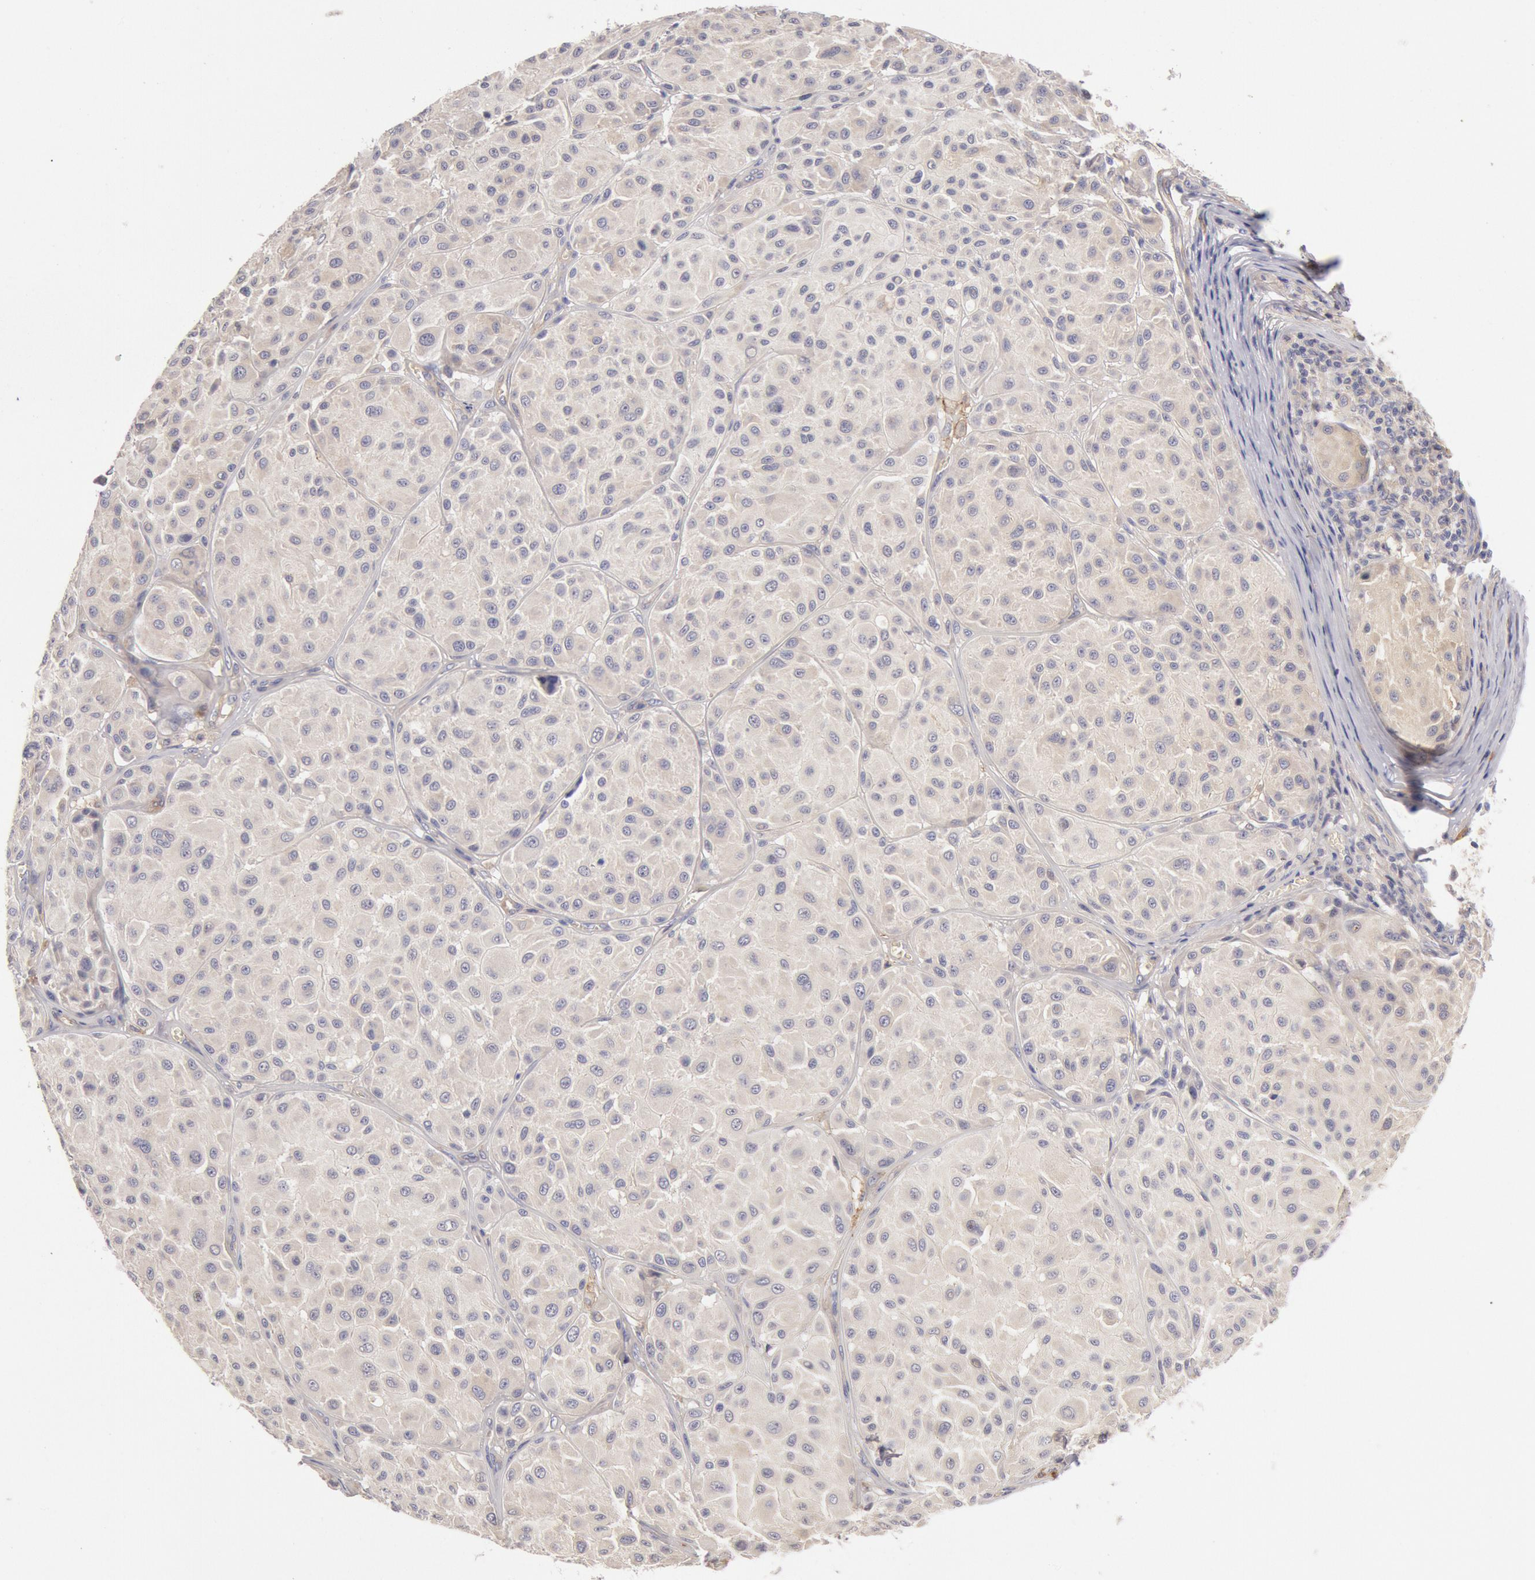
{"staining": {"intensity": "weak", "quantity": "25%-75%", "location": "cytoplasmic/membranous"}, "tissue": "melanoma", "cell_type": "Tumor cells", "image_type": "cancer", "snomed": [{"axis": "morphology", "description": "Malignant melanoma, NOS"}, {"axis": "topography", "description": "Skin"}], "caption": "Malignant melanoma was stained to show a protein in brown. There is low levels of weak cytoplasmic/membranous positivity in approximately 25%-75% of tumor cells.", "gene": "TMED8", "patient": {"sex": "male", "age": 36}}